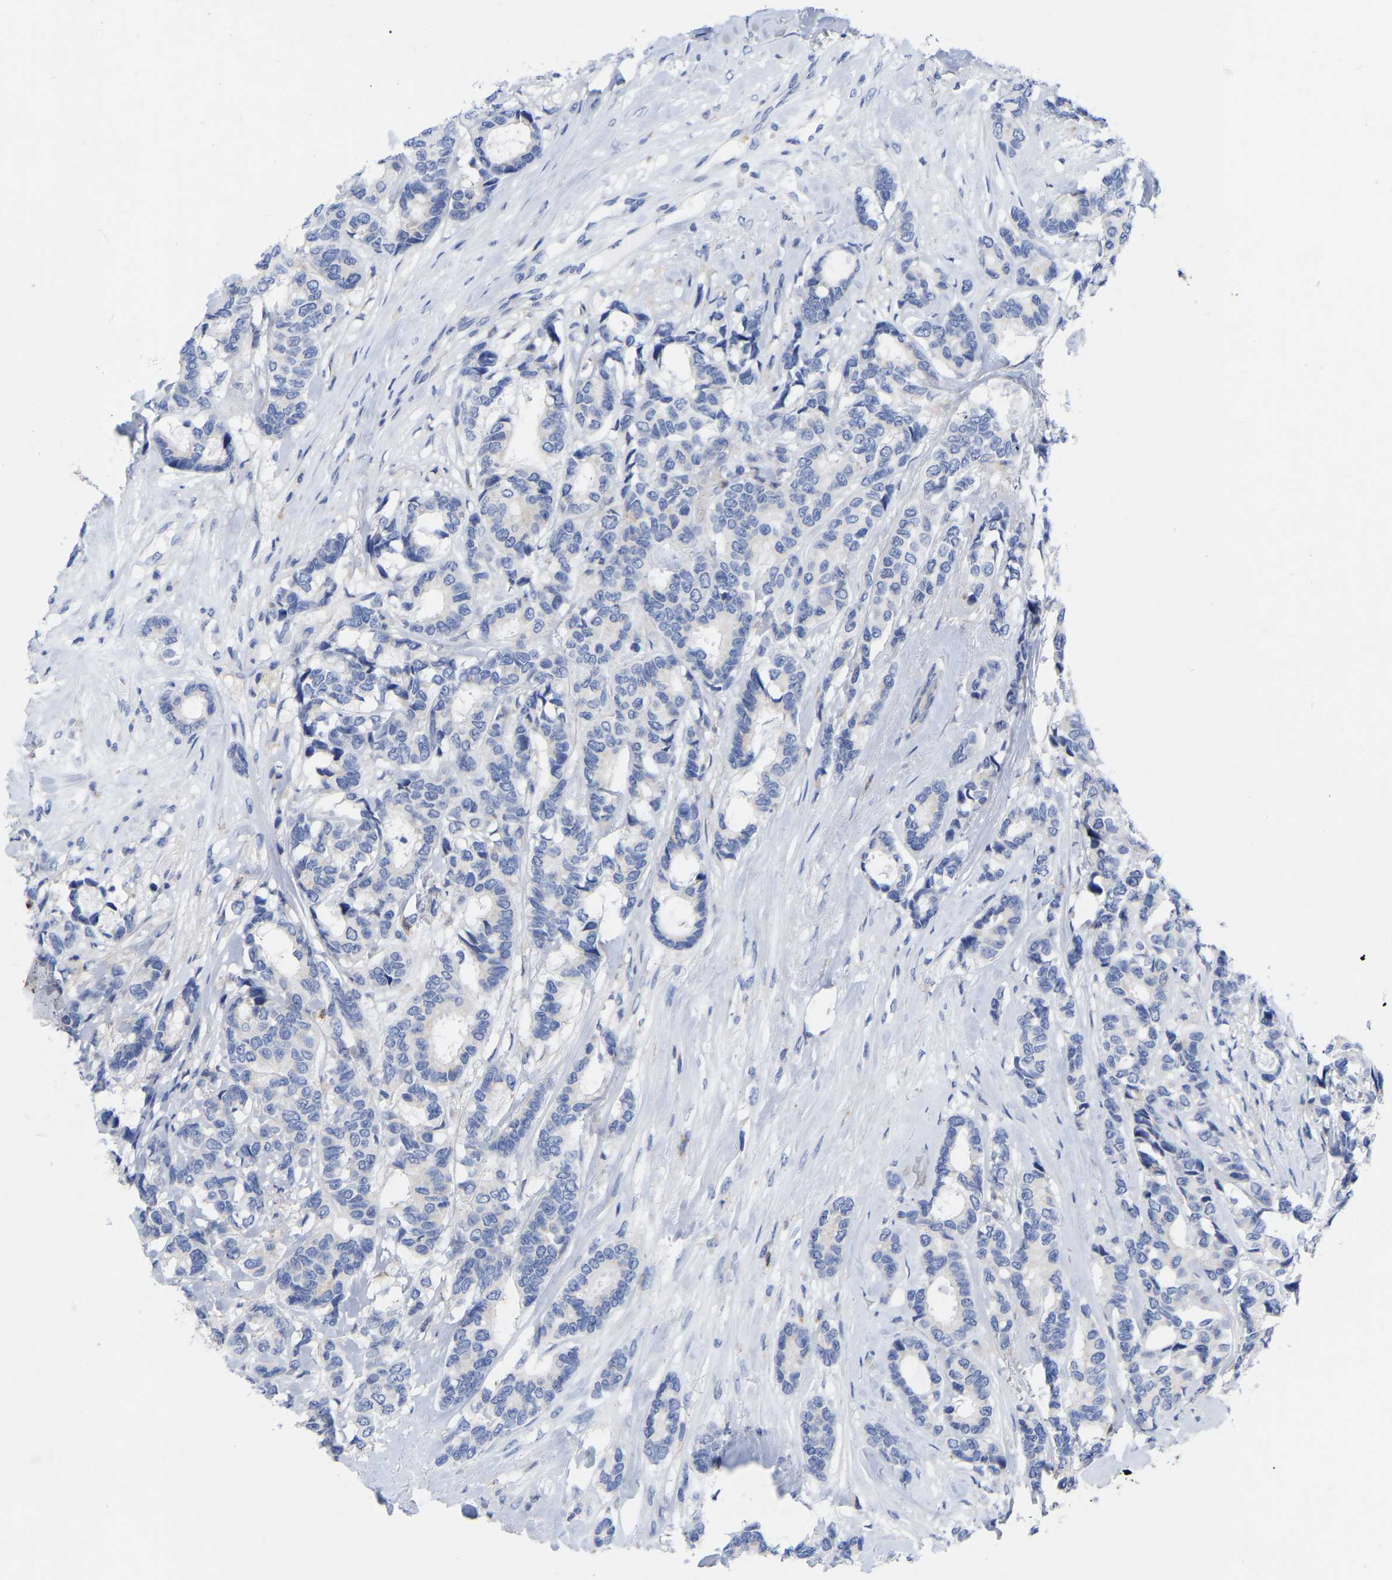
{"staining": {"intensity": "negative", "quantity": "none", "location": "none"}, "tissue": "breast cancer", "cell_type": "Tumor cells", "image_type": "cancer", "snomed": [{"axis": "morphology", "description": "Duct carcinoma"}, {"axis": "topography", "description": "Breast"}], "caption": "Image shows no significant protein expression in tumor cells of breast intraductal carcinoma.", "gene": "PTPN7", "patient": {"sex": "female", "age": 87}}